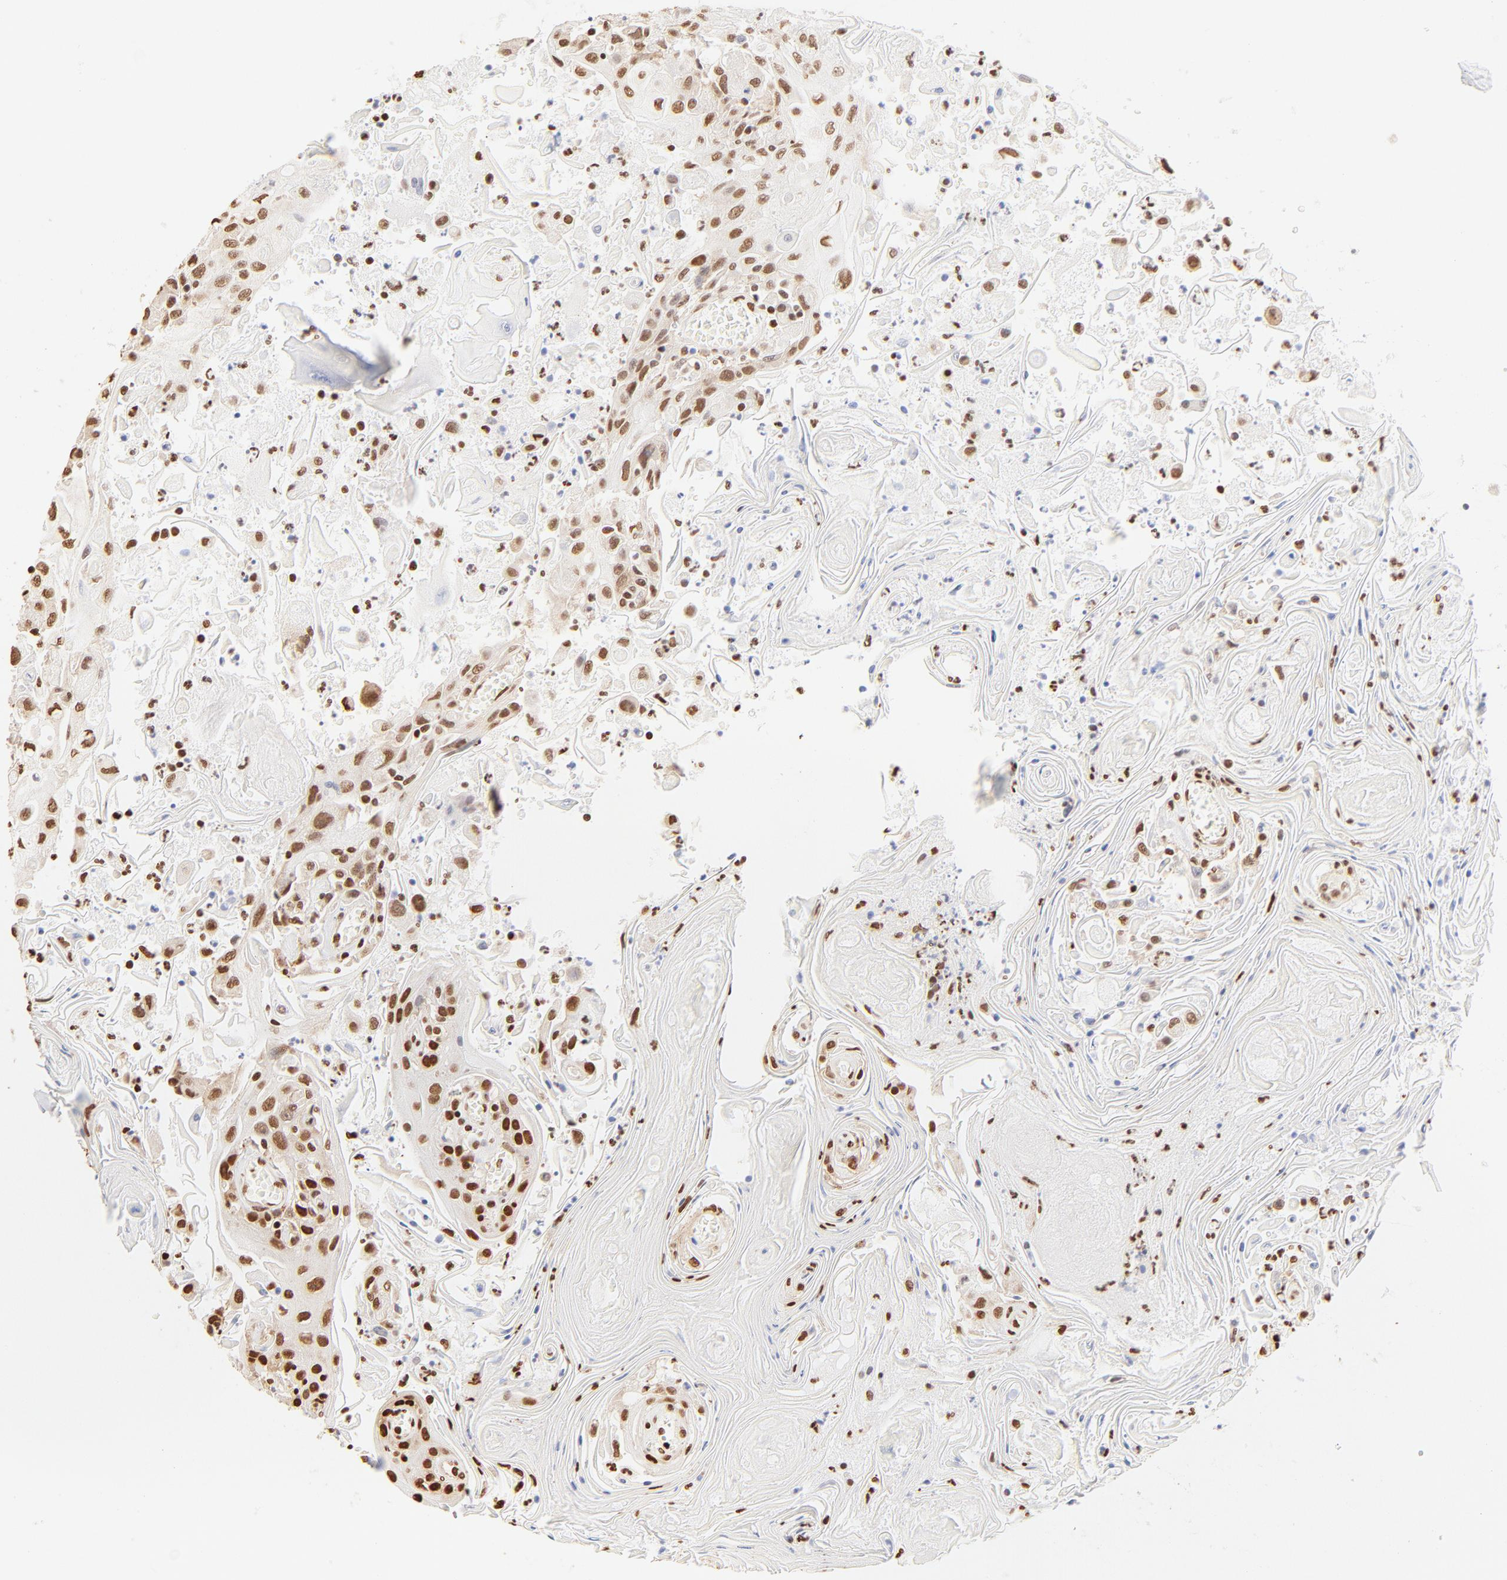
{"staining": {"intensity": "moderate", "quantity": "25%-75%", "location": "cytoplasmic/membranous,nuclear"}, "tissue": "head and neck cancer", "cell_type": "Tumor cells", "image_type": "cancer", "snomed": [{"axis": "morphology", "description": "Squamous cell carcinoma, NOS"}, {"axis": "topography", "description": "Oral tissue"}, {"axis": "topography", "description": "Head-Neck"}], "caption": "This histopathology image exhibits head and neck cancer stained with immunohistochemistry to label a protein in brown. The cytoplasmic/membranous and nuclear of tumor cells show moderate positivity for the protein. Nuclei are counter-stained blue.", "gene": "ZNF540", "patient": {"sex": "female", "age": 76}}